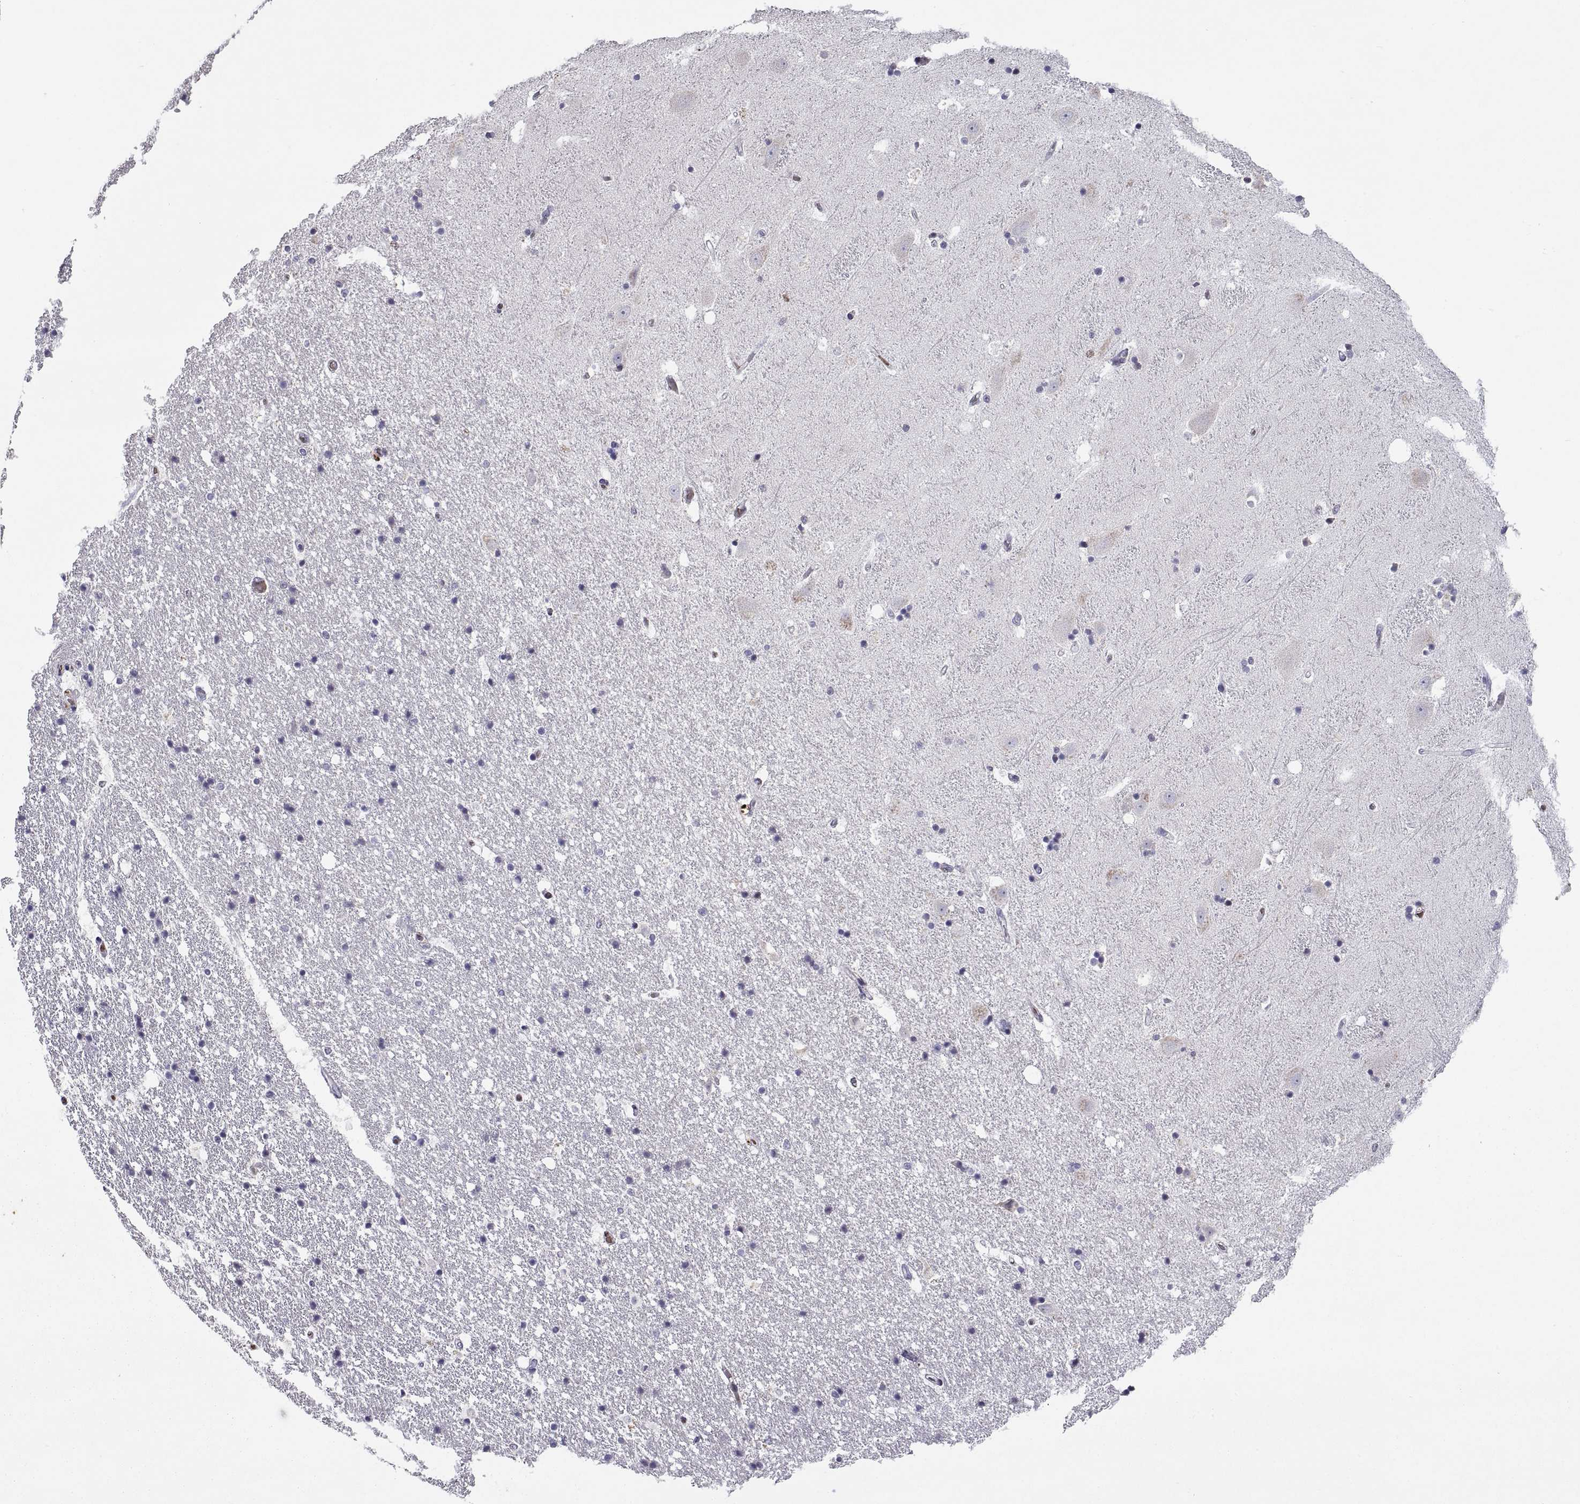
{"staining": {"intensity": "negative", "quantity": "none", "location": "none"}, "tissue": "hippocampus", "cell_type": "Glial cells", "image_type": "normal", "snomed": [{"axis": "morphology", "description": "Normal tissue, NOS"}, {"axis": "topography", "description": "Hippocampus"}], "caption": "This histopathology image is of unremarkable hippocampus stained with immunohistochemistry (IHC) to label a protein in brown with the nuclei are counter-stained blue. There is no positivity in glial cells.", "gene": "DOK3", "patient": {"sex": "male", "age": 49}}